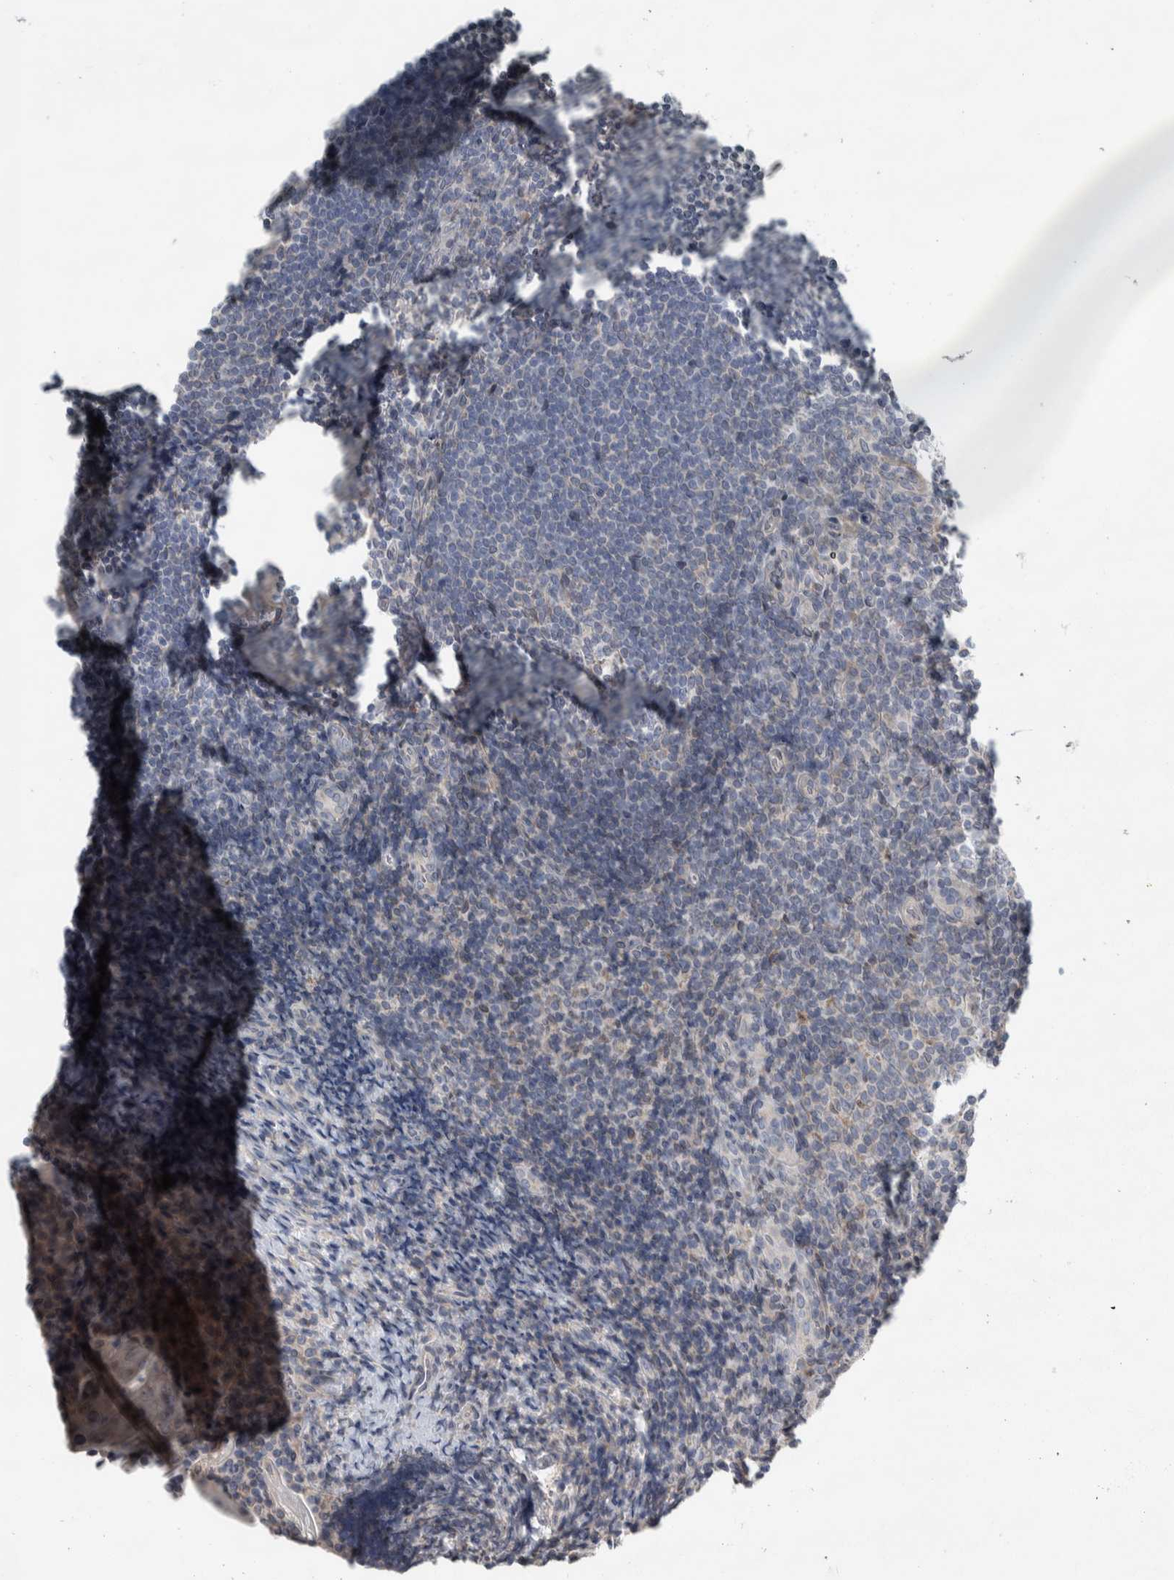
{"staining": {"intensity": "negative", "quantity": "none", "location": "none"}, "tissue": "tonsil", "cell_type": "Germinal center cells", "image_type": "normal", "snomed": [{"axis": "morphology", "description": "Normal tissue, NOS"}, {"axis": "topography", "description": "Tonsil"}], "caption": "High magnification brightfield microscopy of benign tonsil stained with DAB (3,3'-diaminobenzidine) (brown) and counterstained with hematoxylin (blue): germinal center cells show no significant positivity.", "gene": "SIGMAR1", "patient": {"sex": "male", "age": 37}}